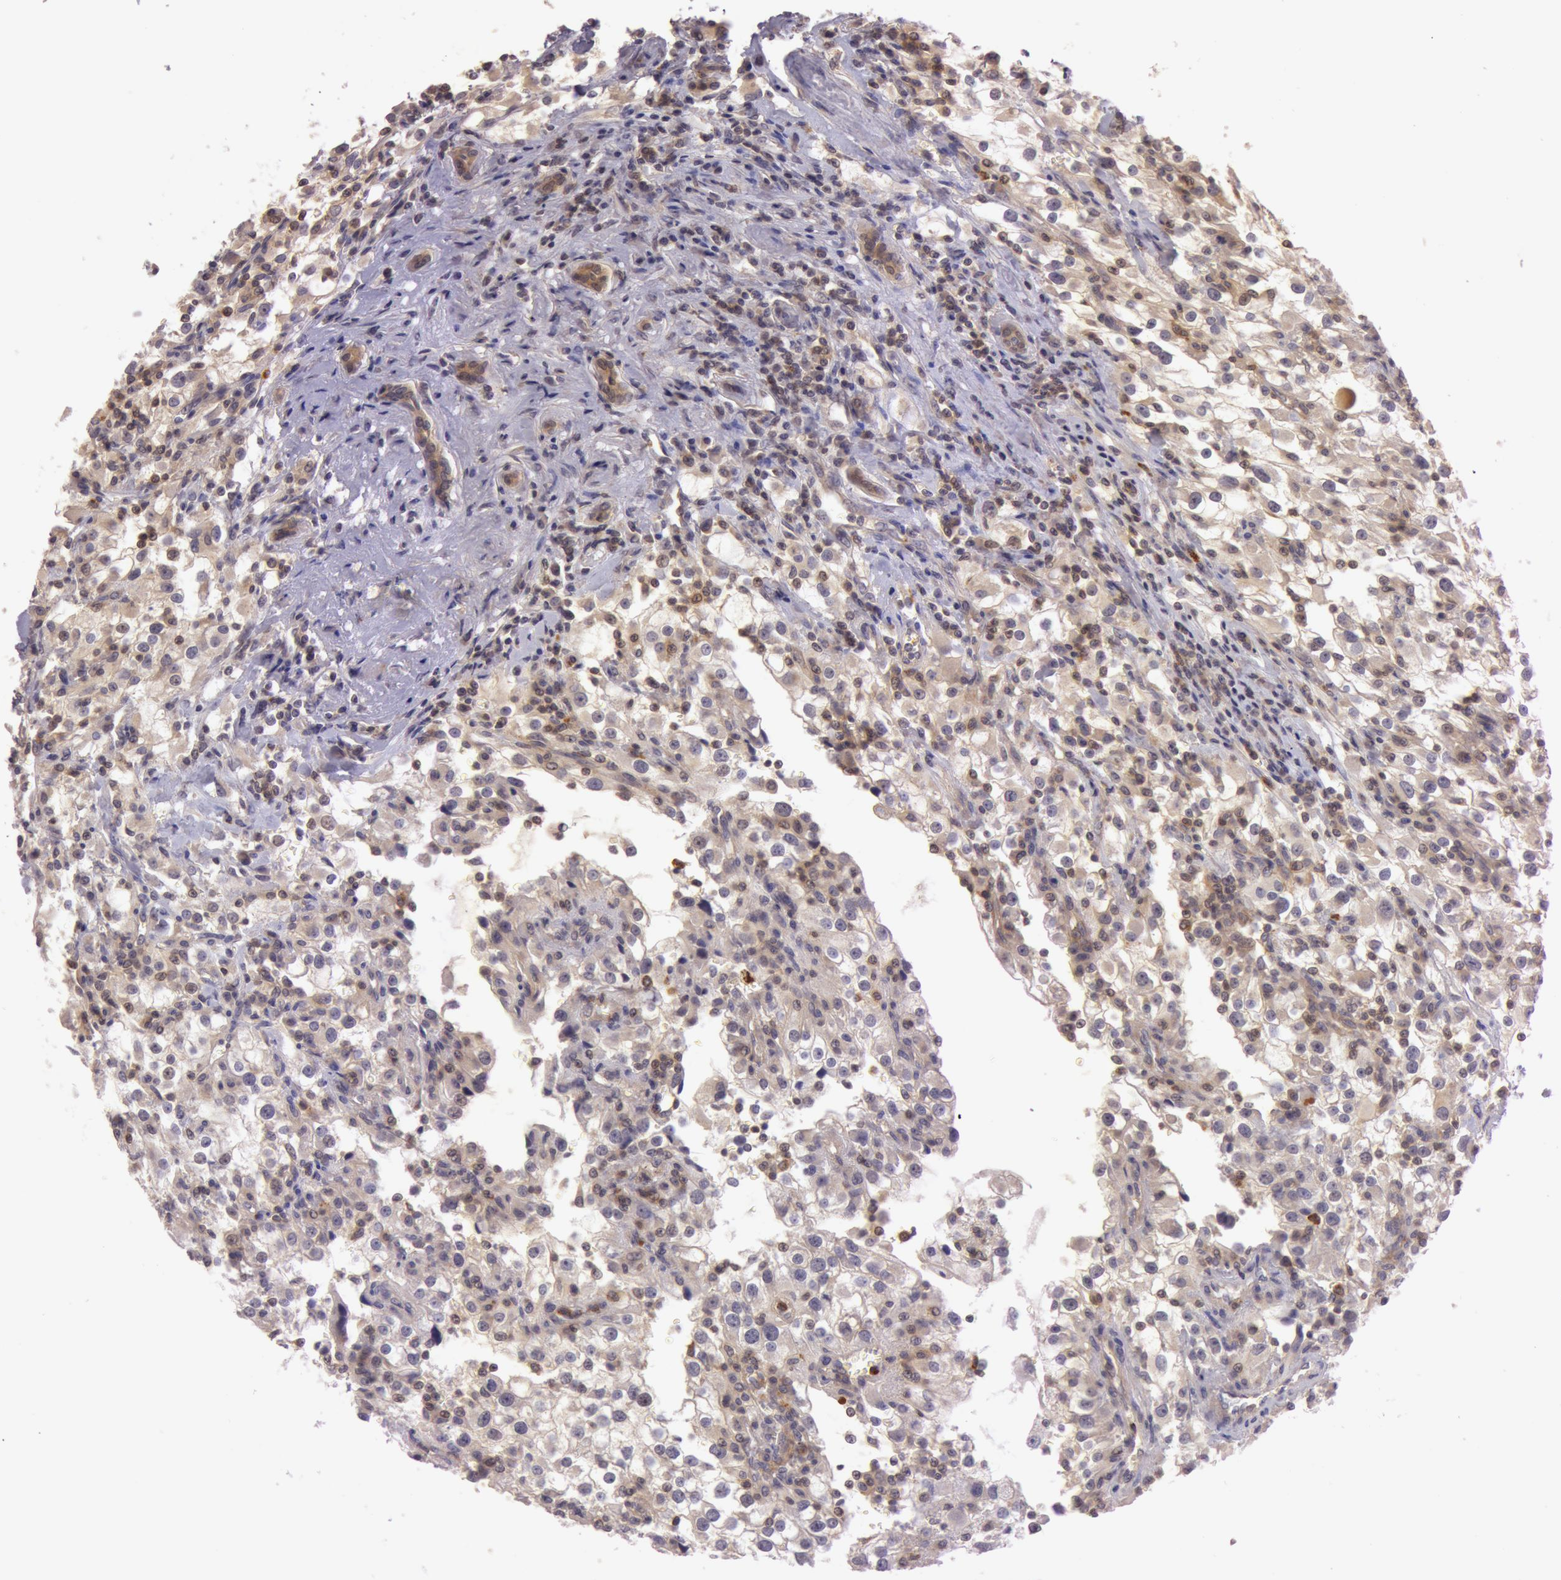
{"staining": {"intensity": "moderate", "quantity": ">75%", "location": "cytoplasmic/membranous"}, "tissue": "renal cancer", "cell_type": "Tumor cells", "image_type": "cancer", "snomed": [{"axis": "morphology", "description": "Adenocarcinoma, NOS"}, {"axis": "topography", "description": "Kidney"}], "caption": "This histopathology image demonstrates immunohistochemistry (IHC) staining of renal adenocarcinoma, with medium moderate cytoplasmic/membranous expression in approximately >75% of tumor cells.", "gene": "ATG2B", "patient": {"sex": "female", "age": 52}}